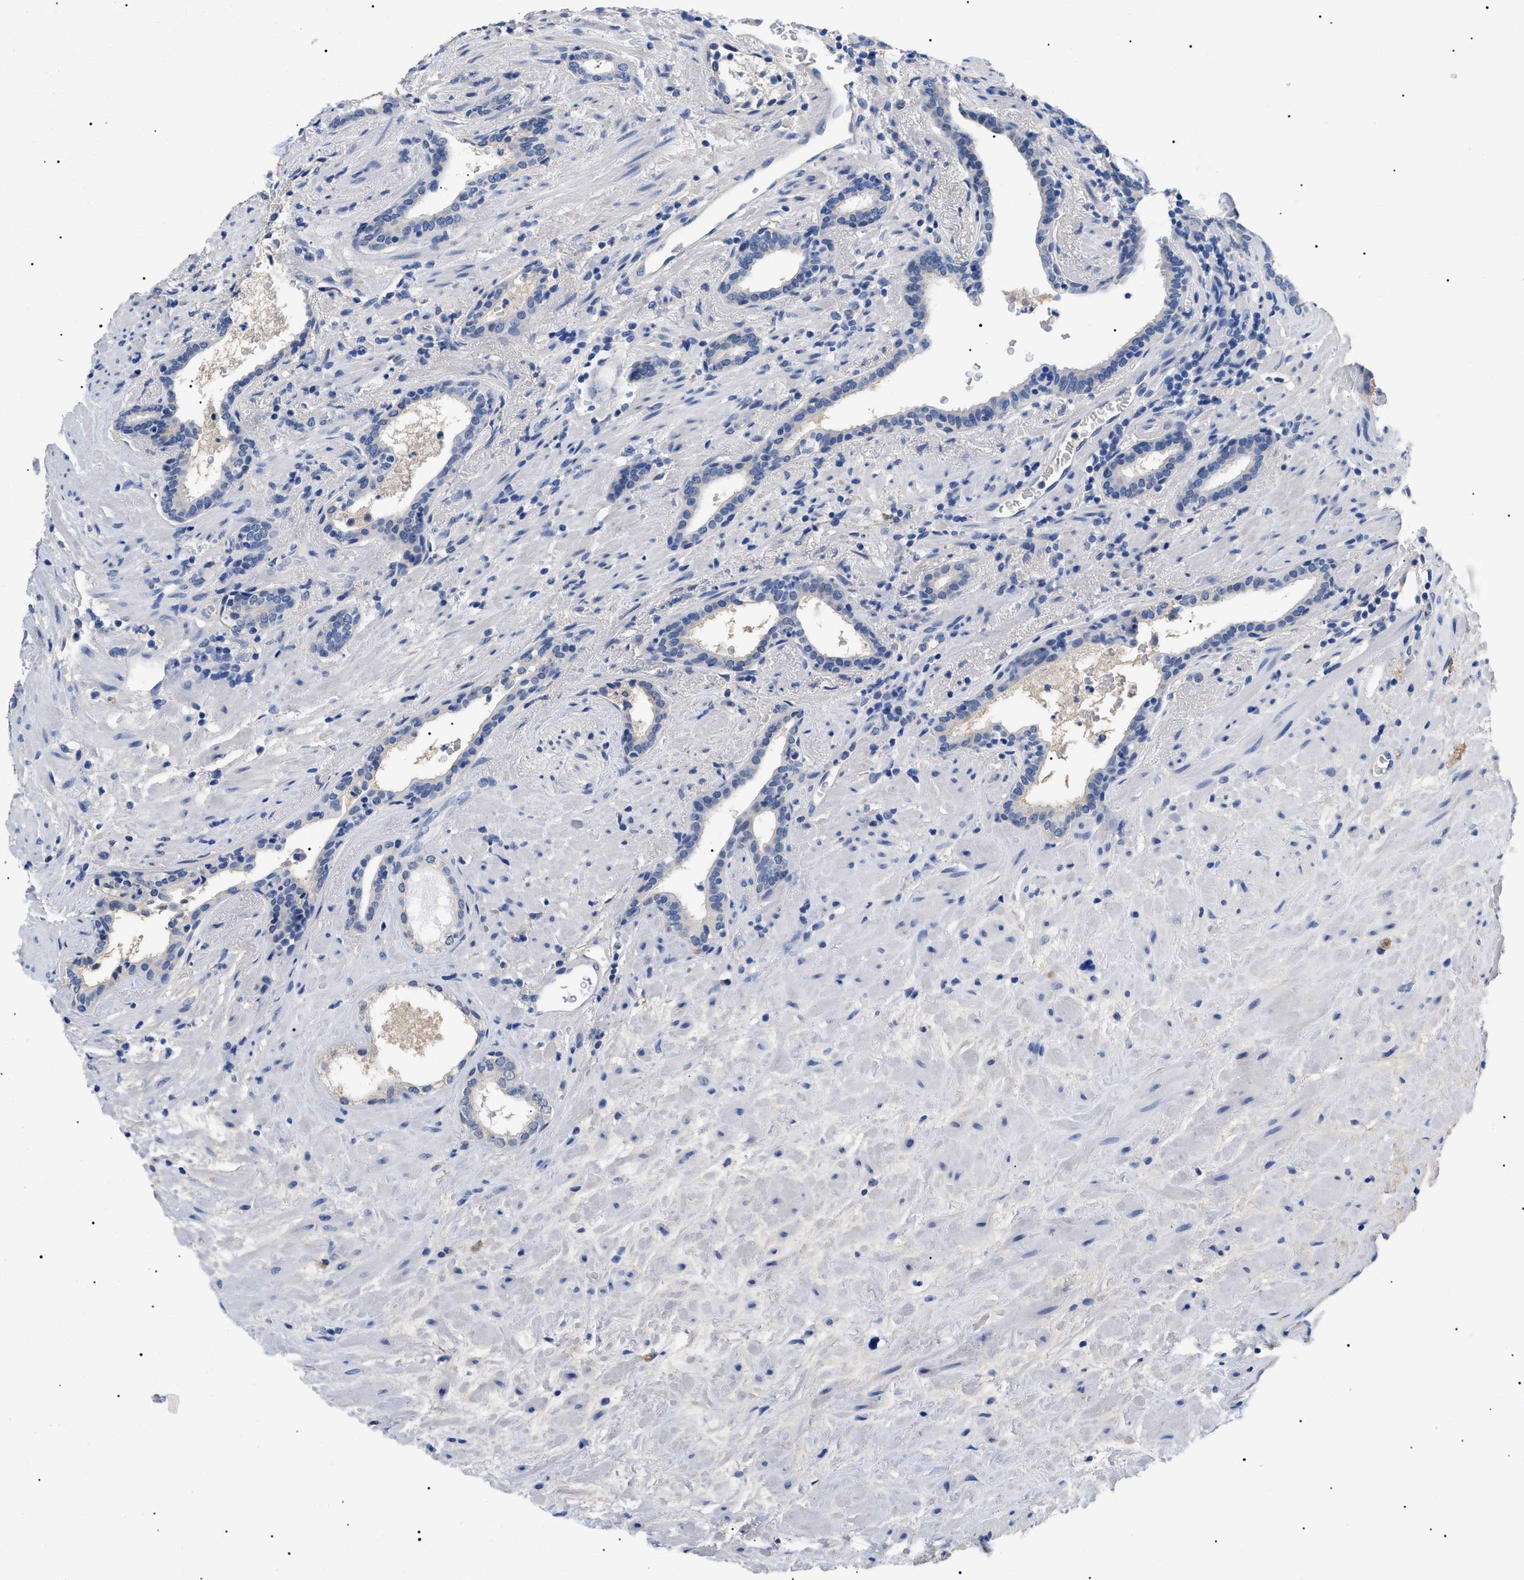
{"staining": {"intensity": "negative", "quantity": "none", "location": "none"}, "tissue": "prostate cancer", "cell_type": "Tumor cells", "image_type": "cancer", "snomed": [{"axis": "morphology", "description": "Adenocarcinoma, High grade"}, {"axis": "topography", "description": "Prostate"}], "caption": "Prostate adenocarcinoma (high-grade) was stained to show a protein in brown. There is no significant expression in tumor cells. (DAB (3,3'-diaminobenzidine) IHC visualized using brightfield microscopy, high magnification).", "gene": "PRRT2", "patient": {"sex": "male", "age": 71}}